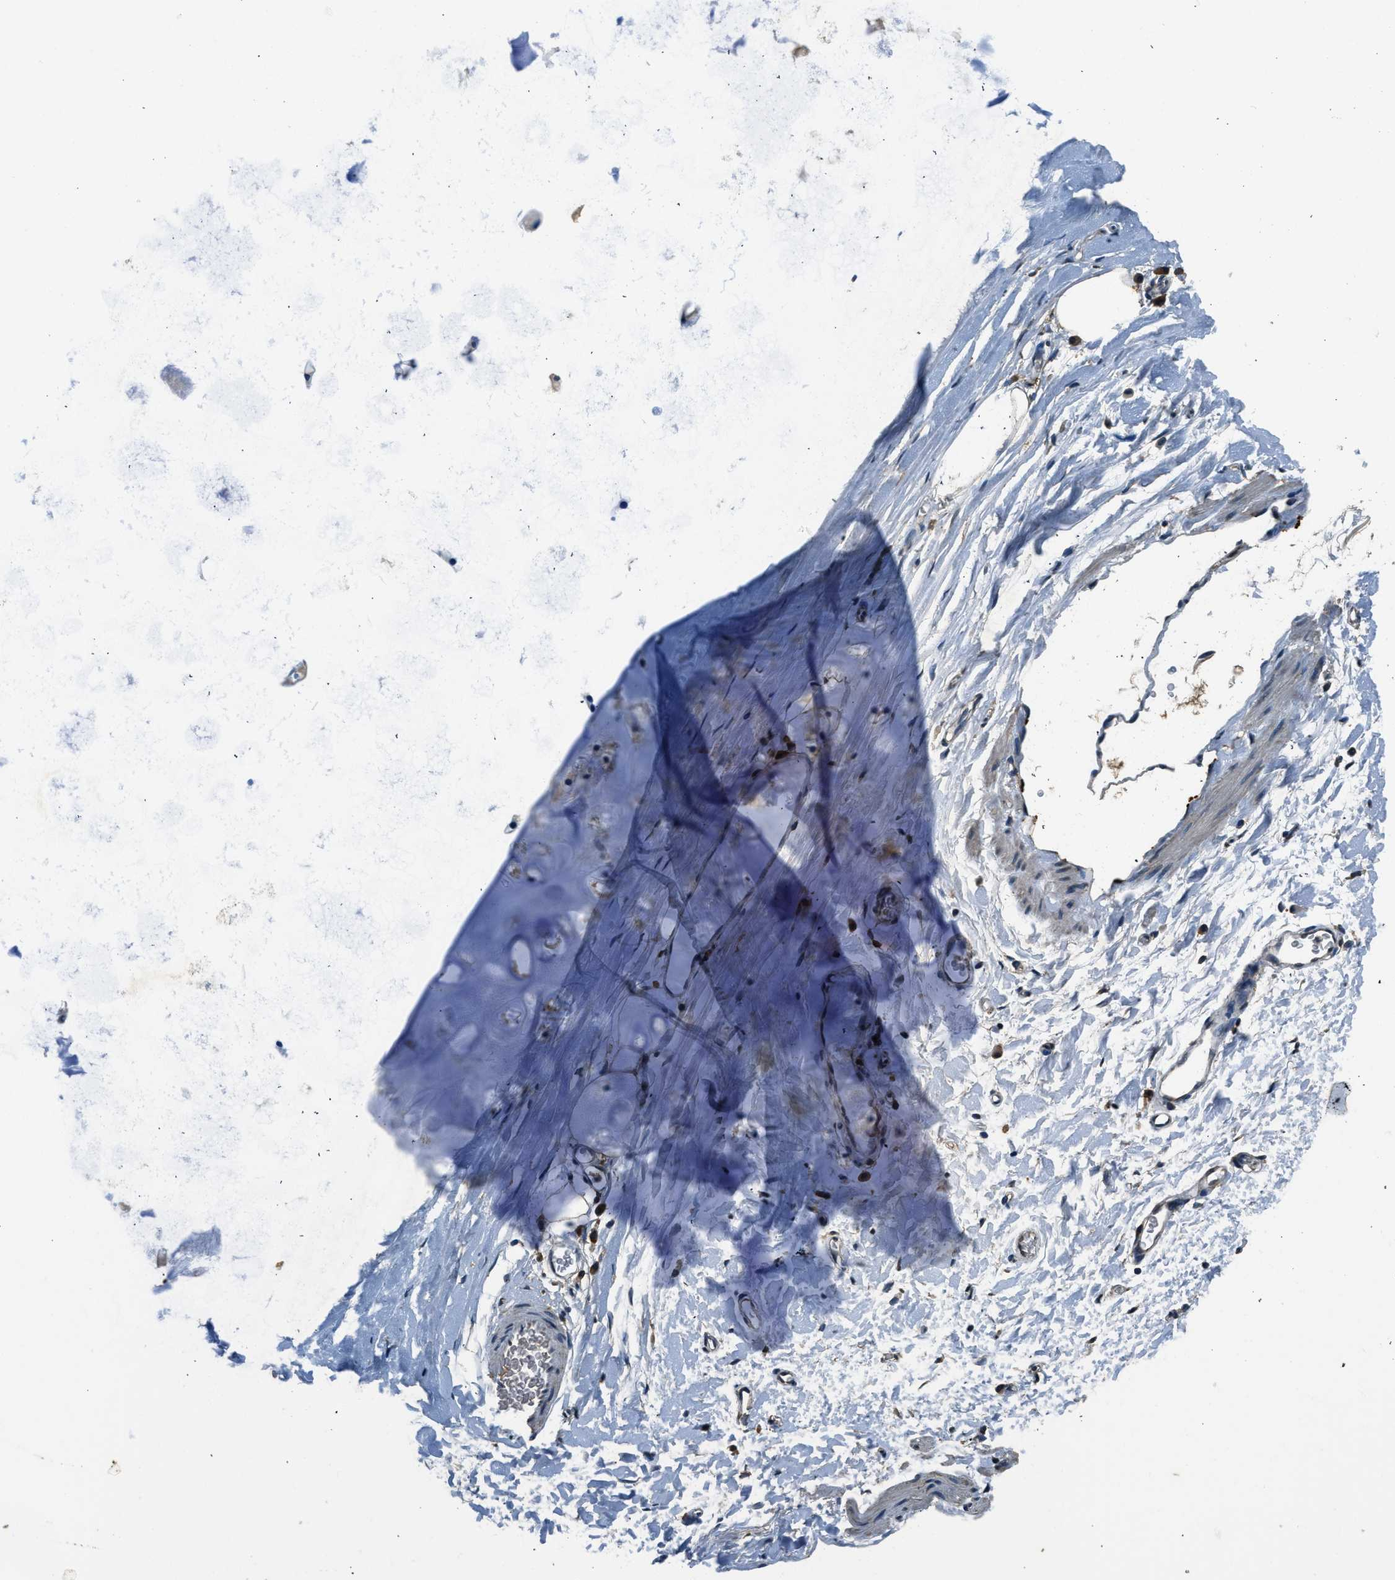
{"staining": {"intensity": "moderate", "quantity": ">75%", "location": "cytoplasmic/membranous"}, "tissue": "adipose tissue", "cell_type": "Adipocytes", "image_type": "normal", "snomed": [{"axis": "morphology", "description": "Normal tissue, NOS"}, {"axis": "topography", "description": "Cartilage tissue"}, {"axis": "topography", "description": "Bronchus"}], "caption": "Adipose tissue stained for a protein (brown) exhibits moderate cytoplasmic/membranous positive expression in approximately >75% of adipocytes.", "gene": "SALL3", "patient": {"sex": "female", "age": 53}}